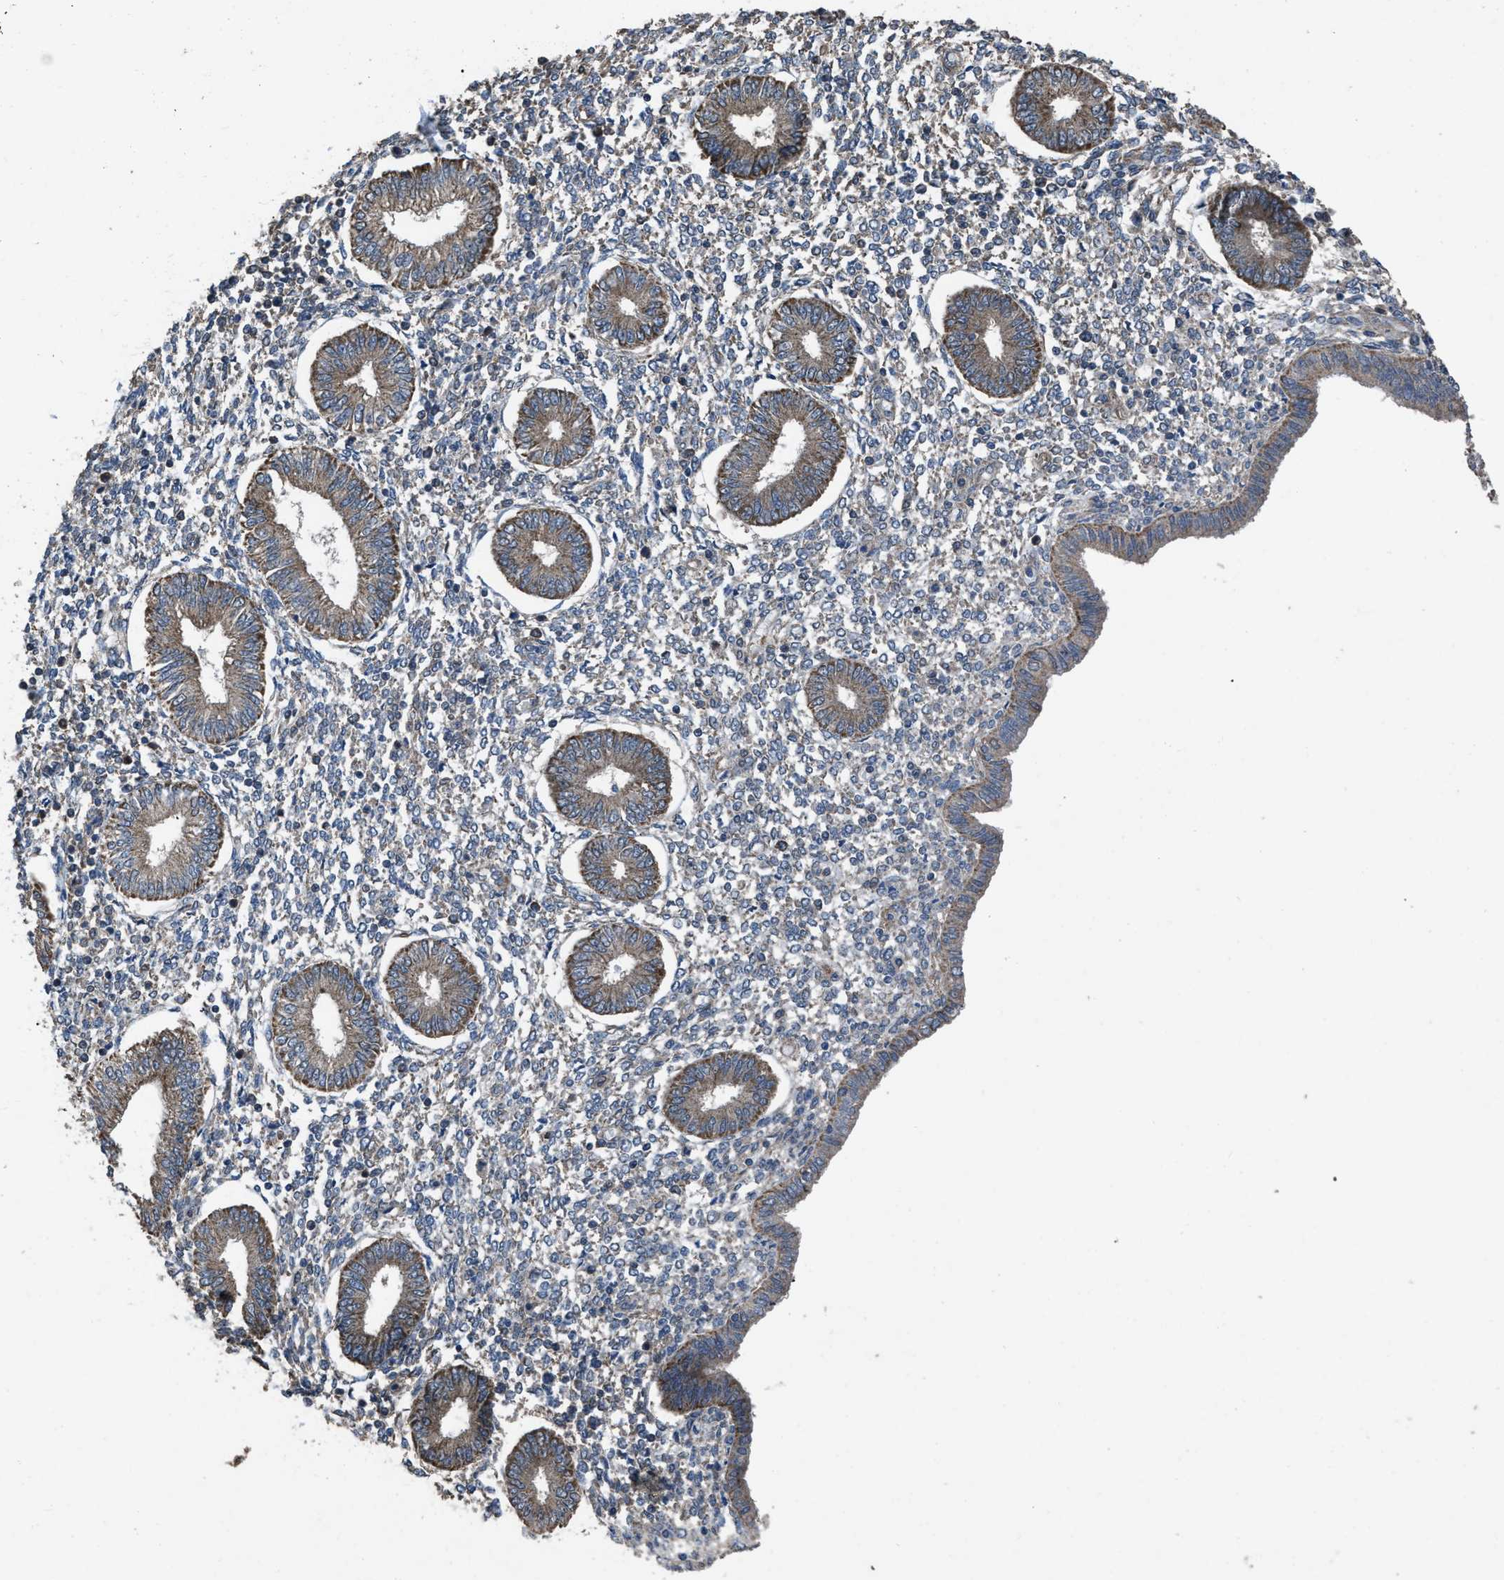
{"staining": {"intensity": "moderate", "quantity": "<25%", "location": "cytoplasmic/membranous"}, "tissue": "endometrium", "cell_type": "Cells in endometrial stroma", "image_type": "normal", "snomed": [{"axis": "morphology", "description": "Normal tissue, NOS"}, {"axis": "topography", "description": "Endometrium"}], "caption": "Immunohistochemistry staining of benign endometrium, which reveals low levels of moderate cytoplasmic/membranous staining in about <25% of cells in endometrial stroma indicating moderate cytoplasmic/membranous protein expression. The staining was performed using DAB (3,3'-diaminobenzidine) (brown) for protein detection and nuclei were counterstained in hematoxylin (blue).", "gene": "ARL6", "patient": {"sex": "female", "age": 50}}